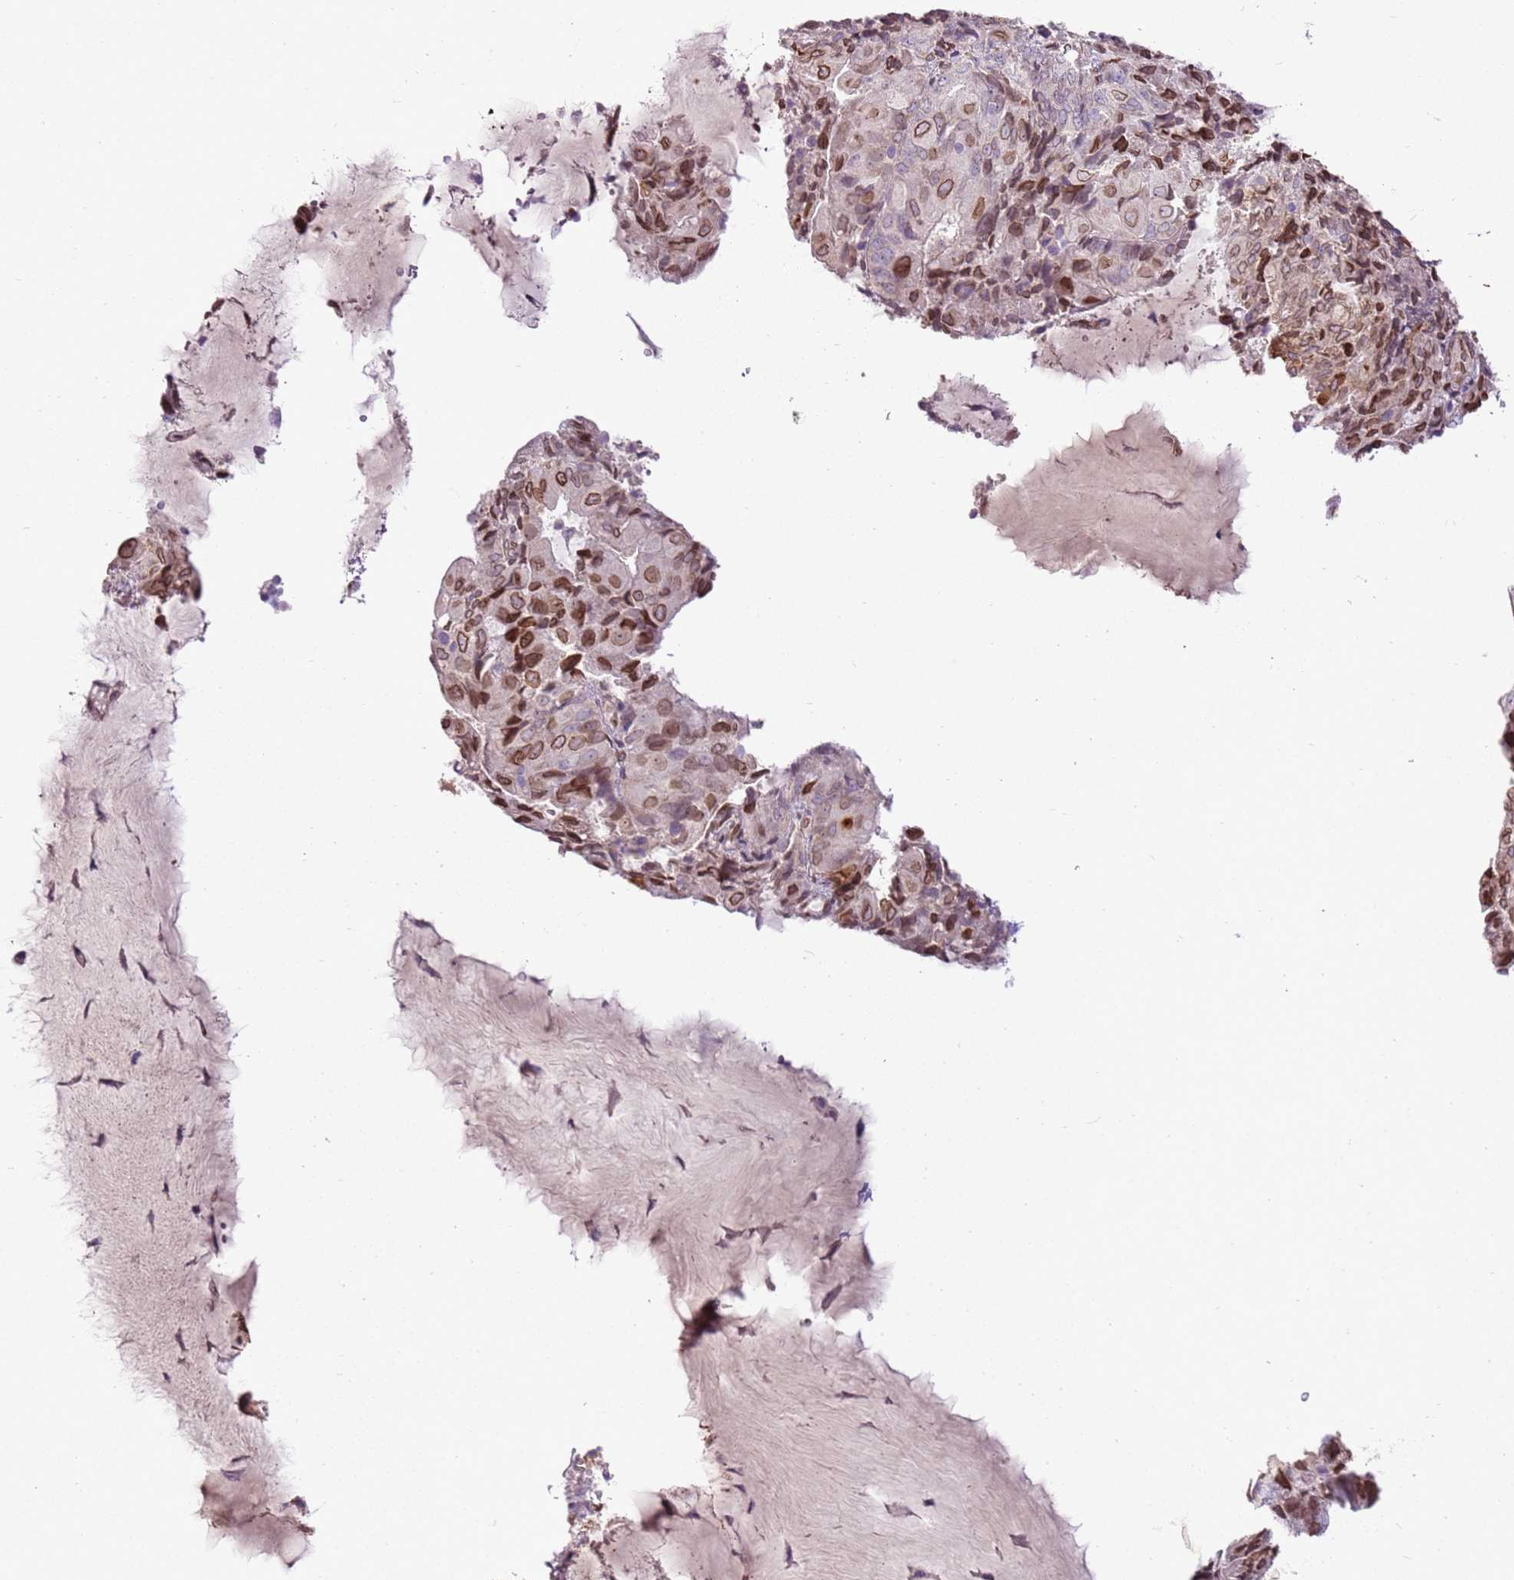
{"staining": {"intensity": "moderate", "quantity": "25%-75%", "location": "cytoplasmic/membranous,nuclear"}, "tissue": "endometrial cancer", "cell_type": "Tumor cells", "image_type": "cancer", "snomed": [{"axis": "morphology", "description": "Adenocarcinoma, NOS"}, {"axis": "topography", "description": "Endometrium"}], "caption": "Immunohistochemistry (DAB (3,3'-diaminobenzidine)) staining of endometrial cancer reveals moderate cytoplasmic/membranous and nuclear protein expression in about 25%-75% of tumor cells.", "gene": "TMEM47", "patient": {"sex": "female", "age": 81}}